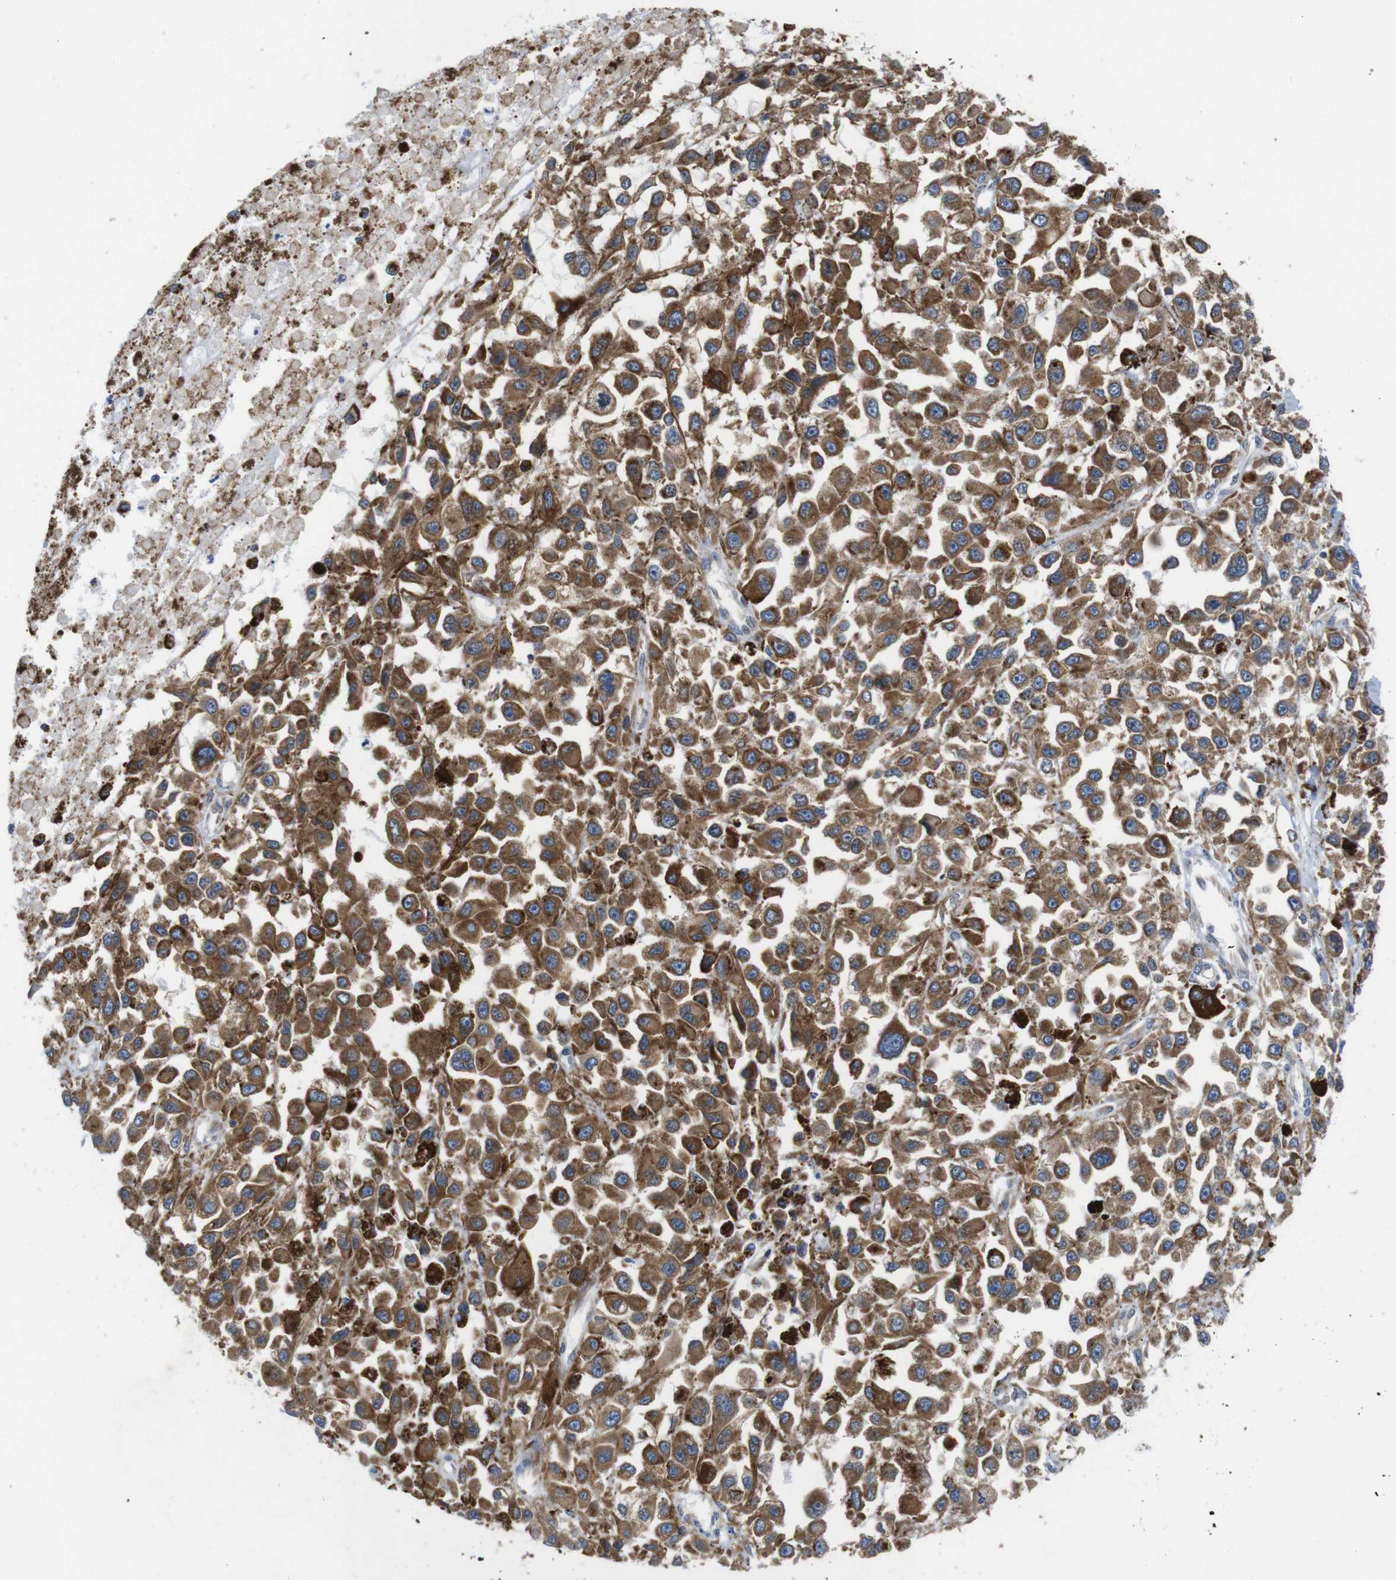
{"staining": {"intensity": "moderate", "quantity": ">75%", "location": "cytoplasmic/membranous"}, "tissue": "melanoma", "cell_type": "Tumor cells", "image_type": "cancer", "snomed": [{"axis": "morphology", "description": "Malignant melanoma, Metastatic site"}, {"axis": "topography", "description": "Lymph node"}], "caption": "Protein expression analysis of human melanoma reveals moderate cytoplasmic/membranous positivity in approximately >75% of tumor cells.", "gene": "HACD3", "patient": {"sex": "male", "age": 59}}